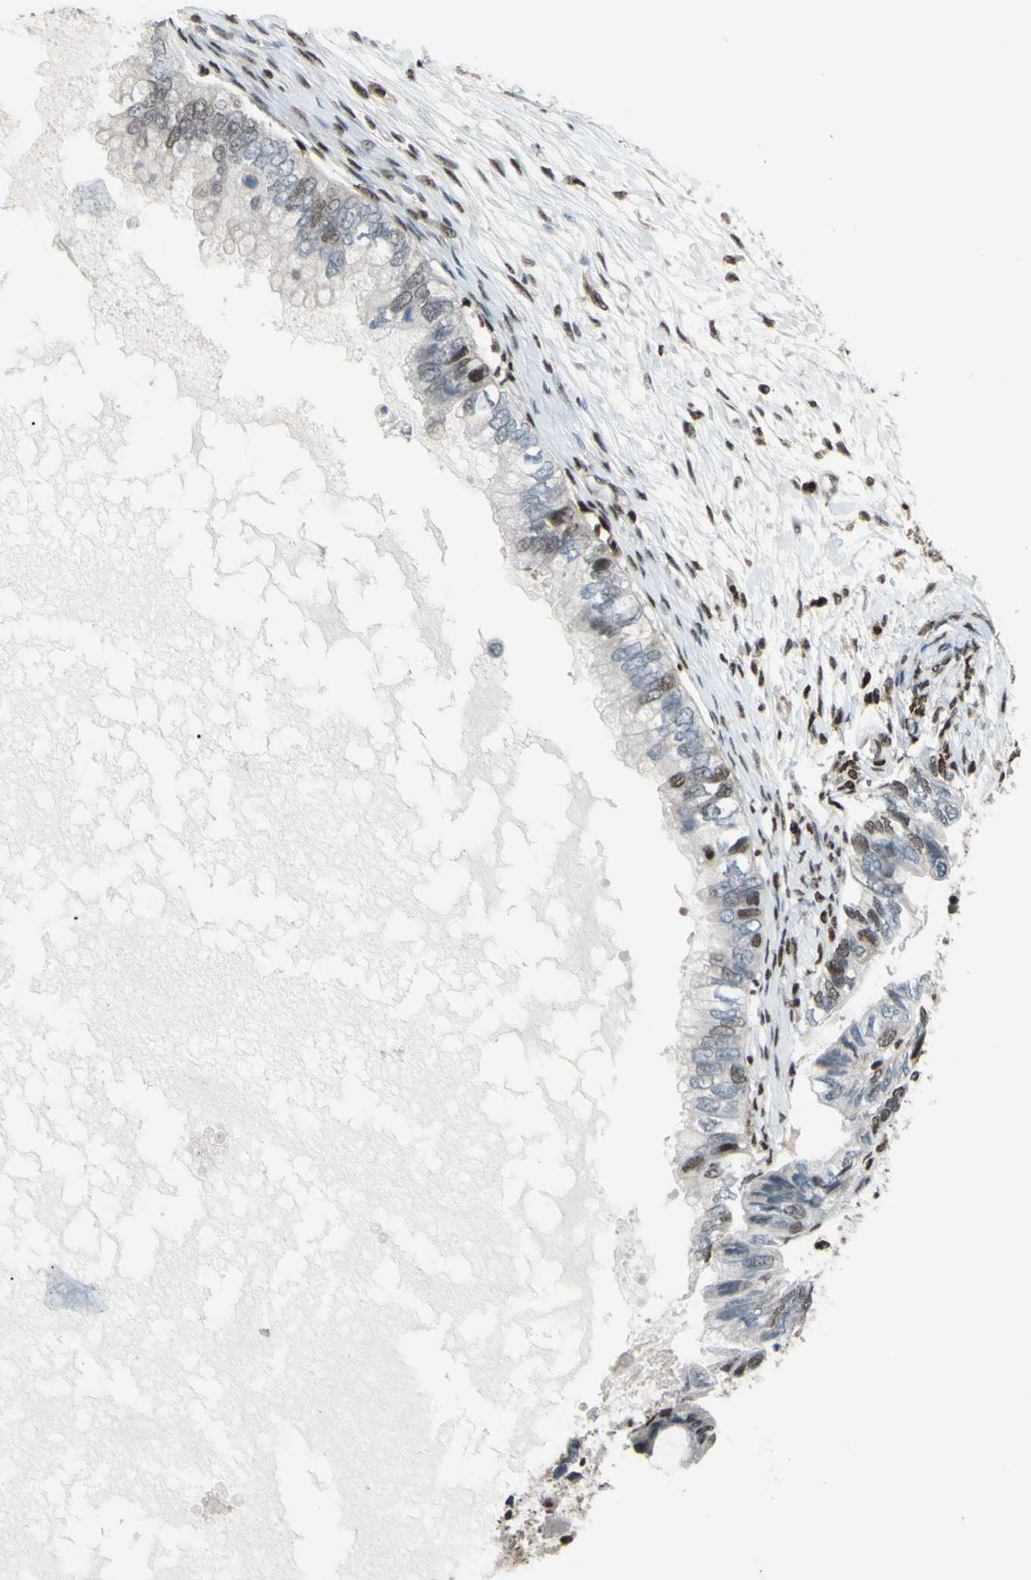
{"staining": {"intensity": "weak", "quantity": "25%-75%", "location": "cytoplasmic/membranous,nuclear"}, "tissue": "ovarian cancer", "cell_type": "Tumor cells", "image_type": "cancer", "snomed": [{"axis": "morphology", "description": "Cystadenocarcinoma, mucinous, NOS"}, {"axis": "topography", "description": "Ovary"}], "caption": "Weak cytoplasmic/membranous and nuclear expression is seen in about 25%-75% of tumor cells in mucinous cystadenocarcinoma (ovarian). (DAB (3,3'-diaminobenzidine) IHC with brightfield microscopy, high magnification).", "gene": "FKBP5", "patient": {"sex": "female", "age": 80}}